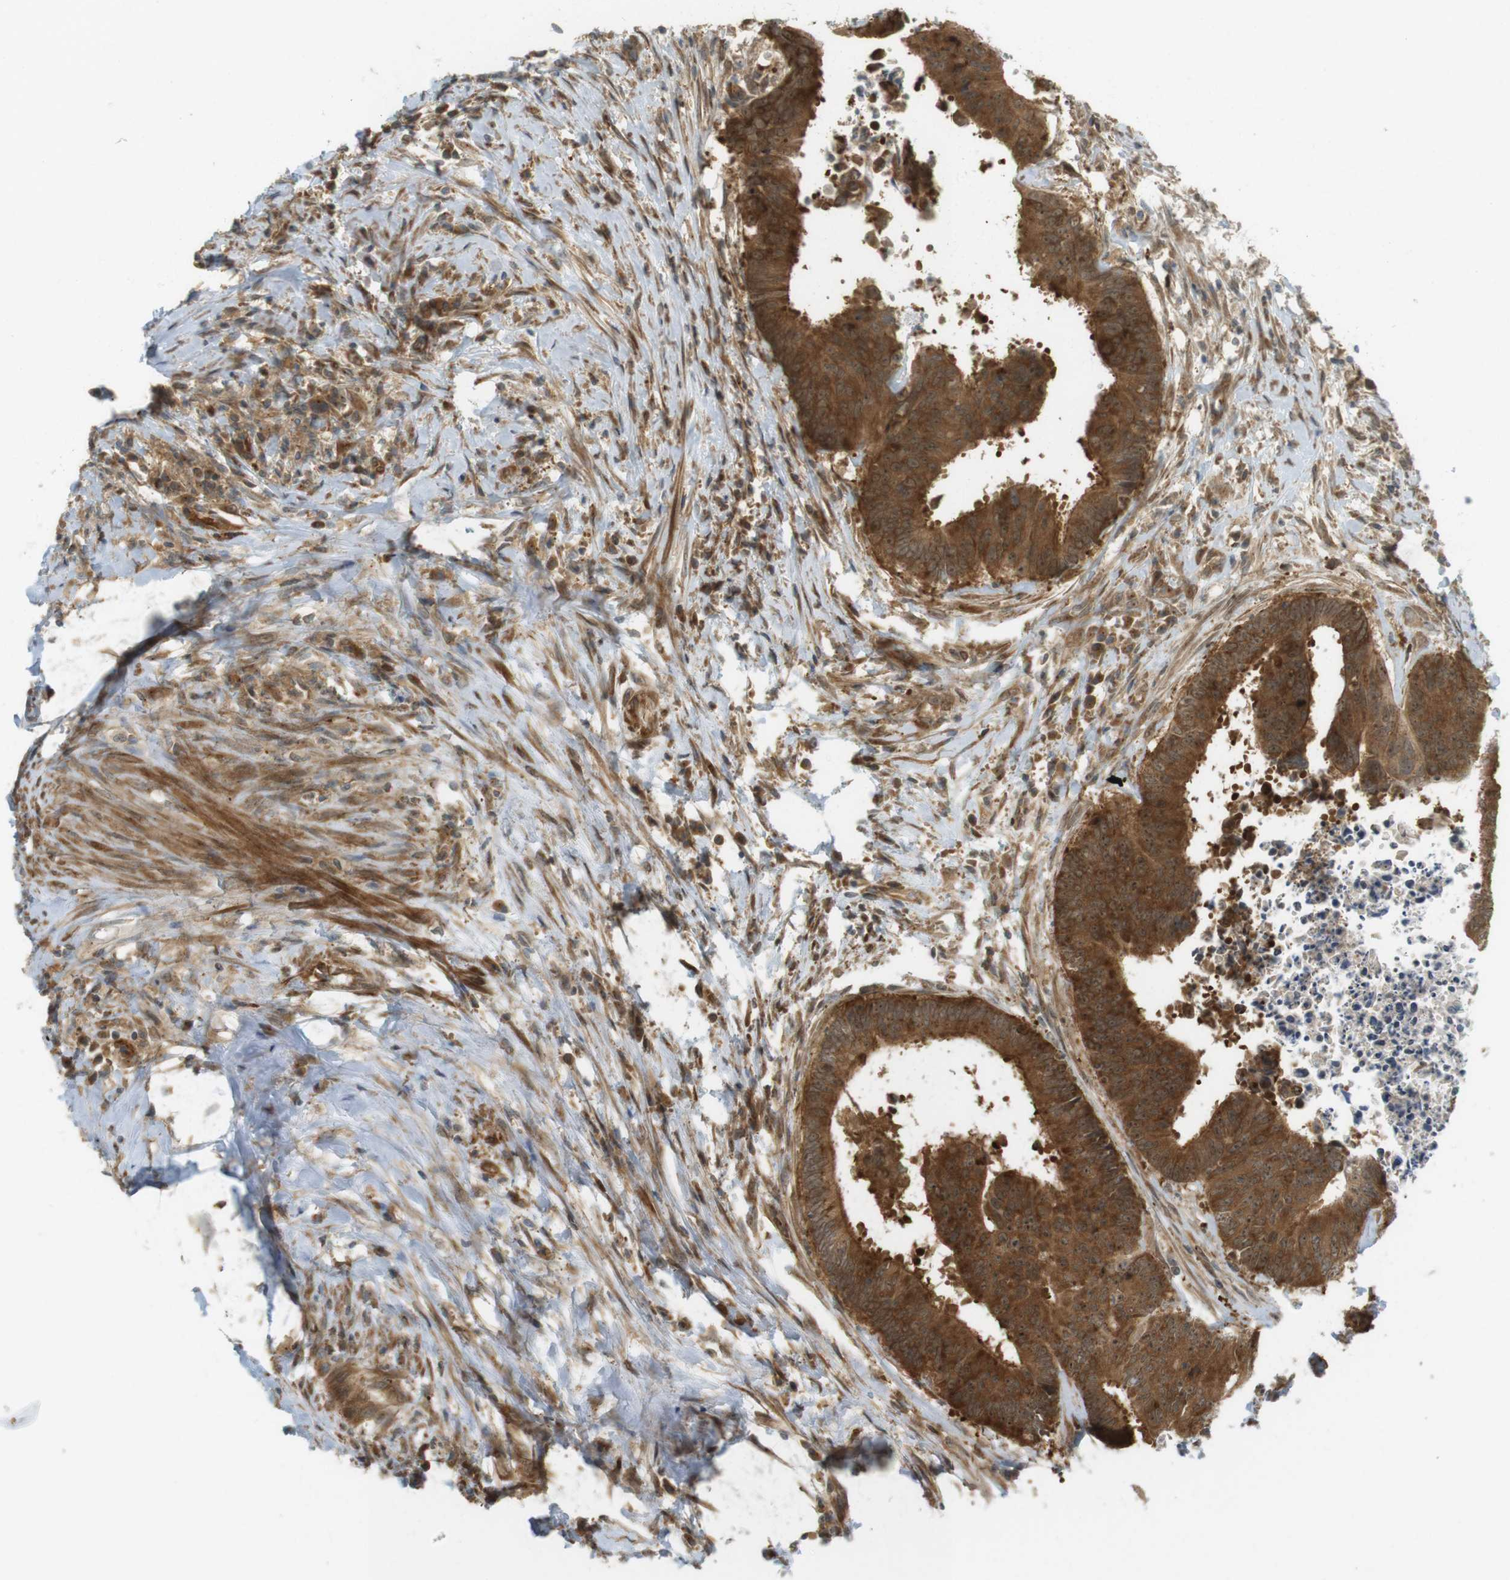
{"staining": {"intensity": "strong", "quantity": ">75%", "location": "cytoplasmic/membranous,nuclear"}, "tissue": "colorectal cancer", "cell_type": "Tumor cells", "image_type": "cancer", "snomed": [{"axis": "morphology", "description": "Adenocarcinoma, NOS"}, {"axis": "topography", "description": "Rectum"}], "caption": "This histopathology image reveals adenocarcinoma (colorectal) stained with immunohistochemistry (IHC) to label a protein in brown. The cytoplasmic/membranous and nuclear of tumor cells show strong positivity for the protein. Nuclei are counter-stained blue.", "gene": "PA2G4", "patient": {"sex": "male", "age": 72}}